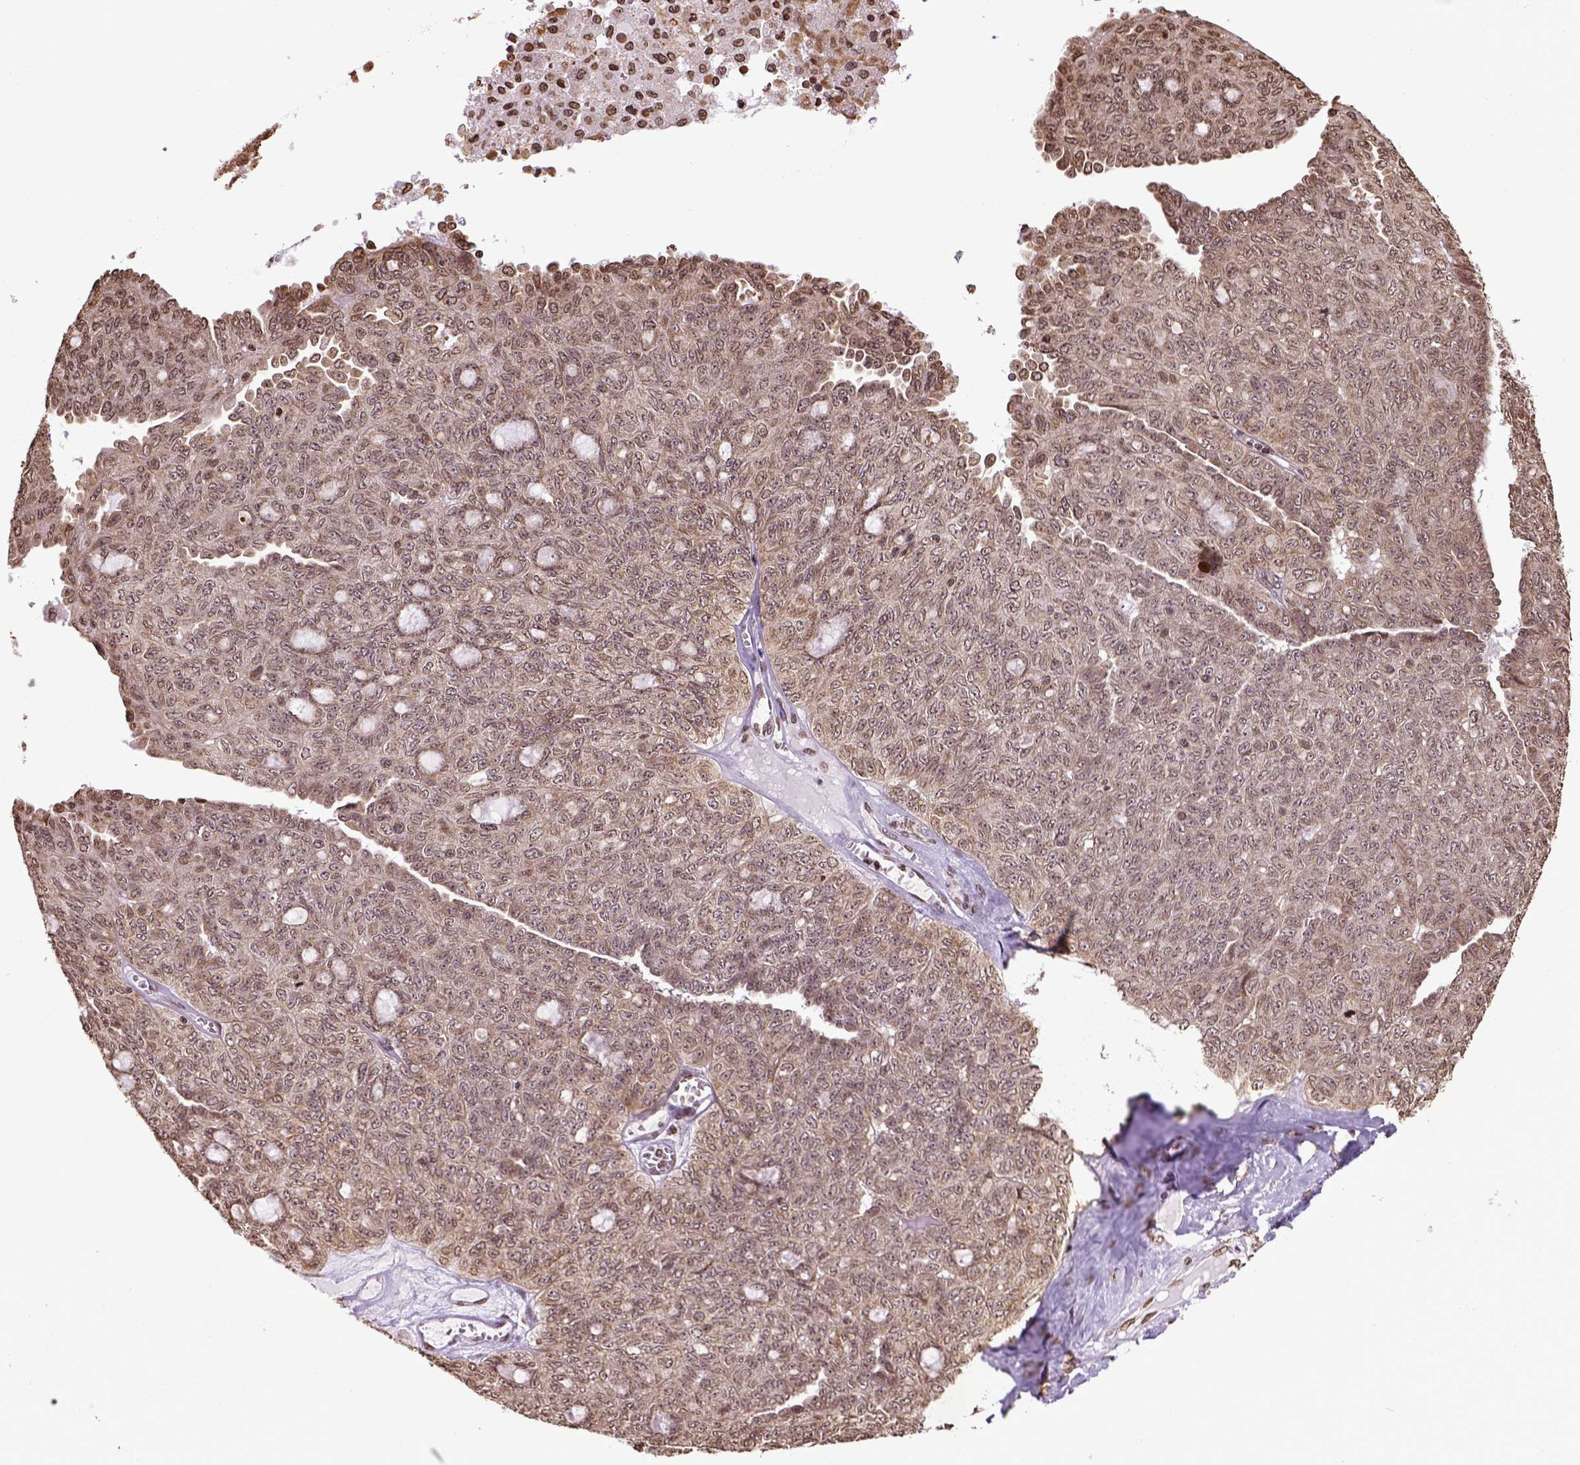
{"staining": {"intensity": "moderate", "quantity": ">75%", "location": "nuclear"}, "tissue": "ovarian cancer", "cell_type": "Tumor cells", "image_type": "cancer", "snomed": [{"axis": "morphology", "description": "Cystadenocarcinoma, serous, NOS"}, {"axis": "topography", "description": "Ovary"}], "caption": "High-magnification brightfield microscopy of ovarian cancer (serous cystadenocarcinoma) stained with DAB (3,3'-diaminobenzidine) (brown) and counterstained with hematoxylin (blue). tumor cells exhibit moderate nuclear expression is identified in about>75% of cells. Ihc stains the protein in brown and the nuclei are stained blue.", "gene": "ZNF75D", "patient": {"sex": "female", "age": 71}}